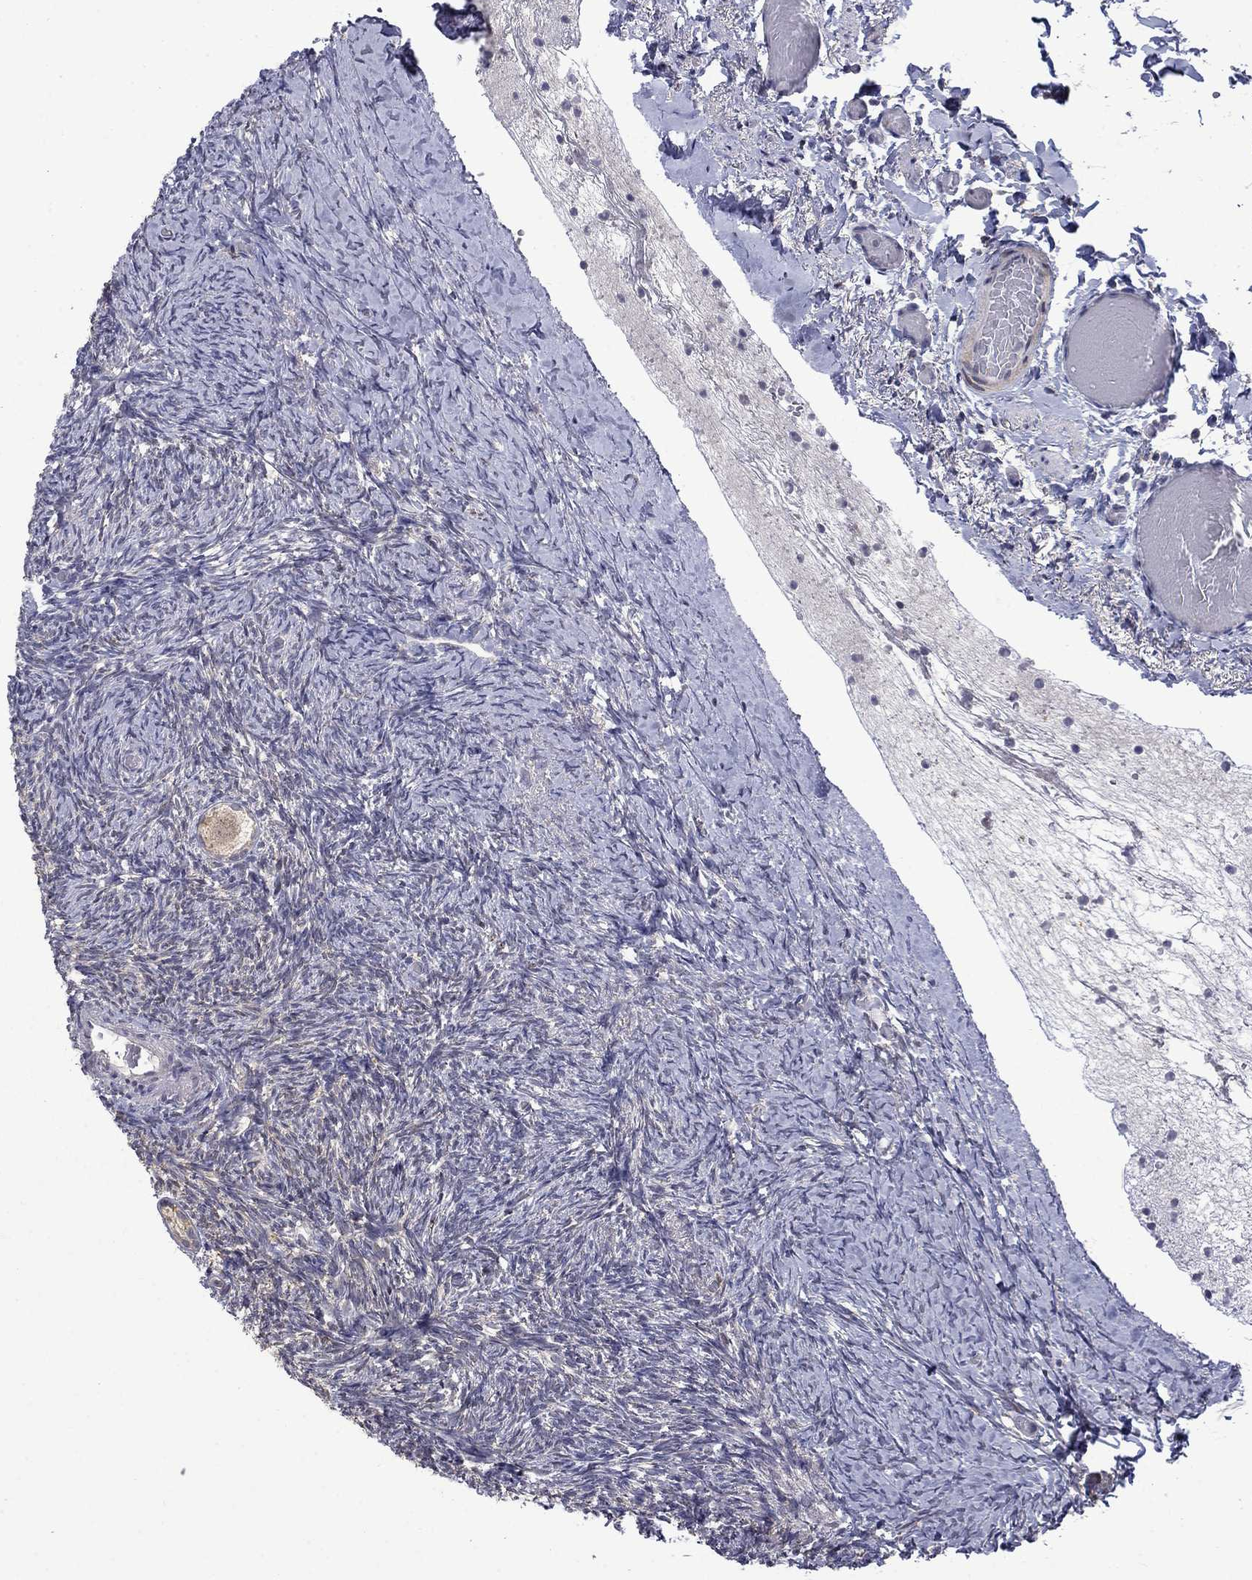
{"staining": {"intensity": "weak", "quantity": ">75%", "location": "cytoplasmic/membranous"}, "tissue": "ovary", "cell_type": "Follicle cells", "image_type": "normal", "snomed": [{"axis": "morphology", "description": "Normal tissue, NOS"}, {"axis": "topography", "description": "Ovary"}], "caption": "Weak cytoplasmic/membranous expression for a protein is seen in about >75% of follicle cells of unremarkable ovary using IHC.", "gene": "PCBP2", "patient": {"sex": "female", "age": 39}}